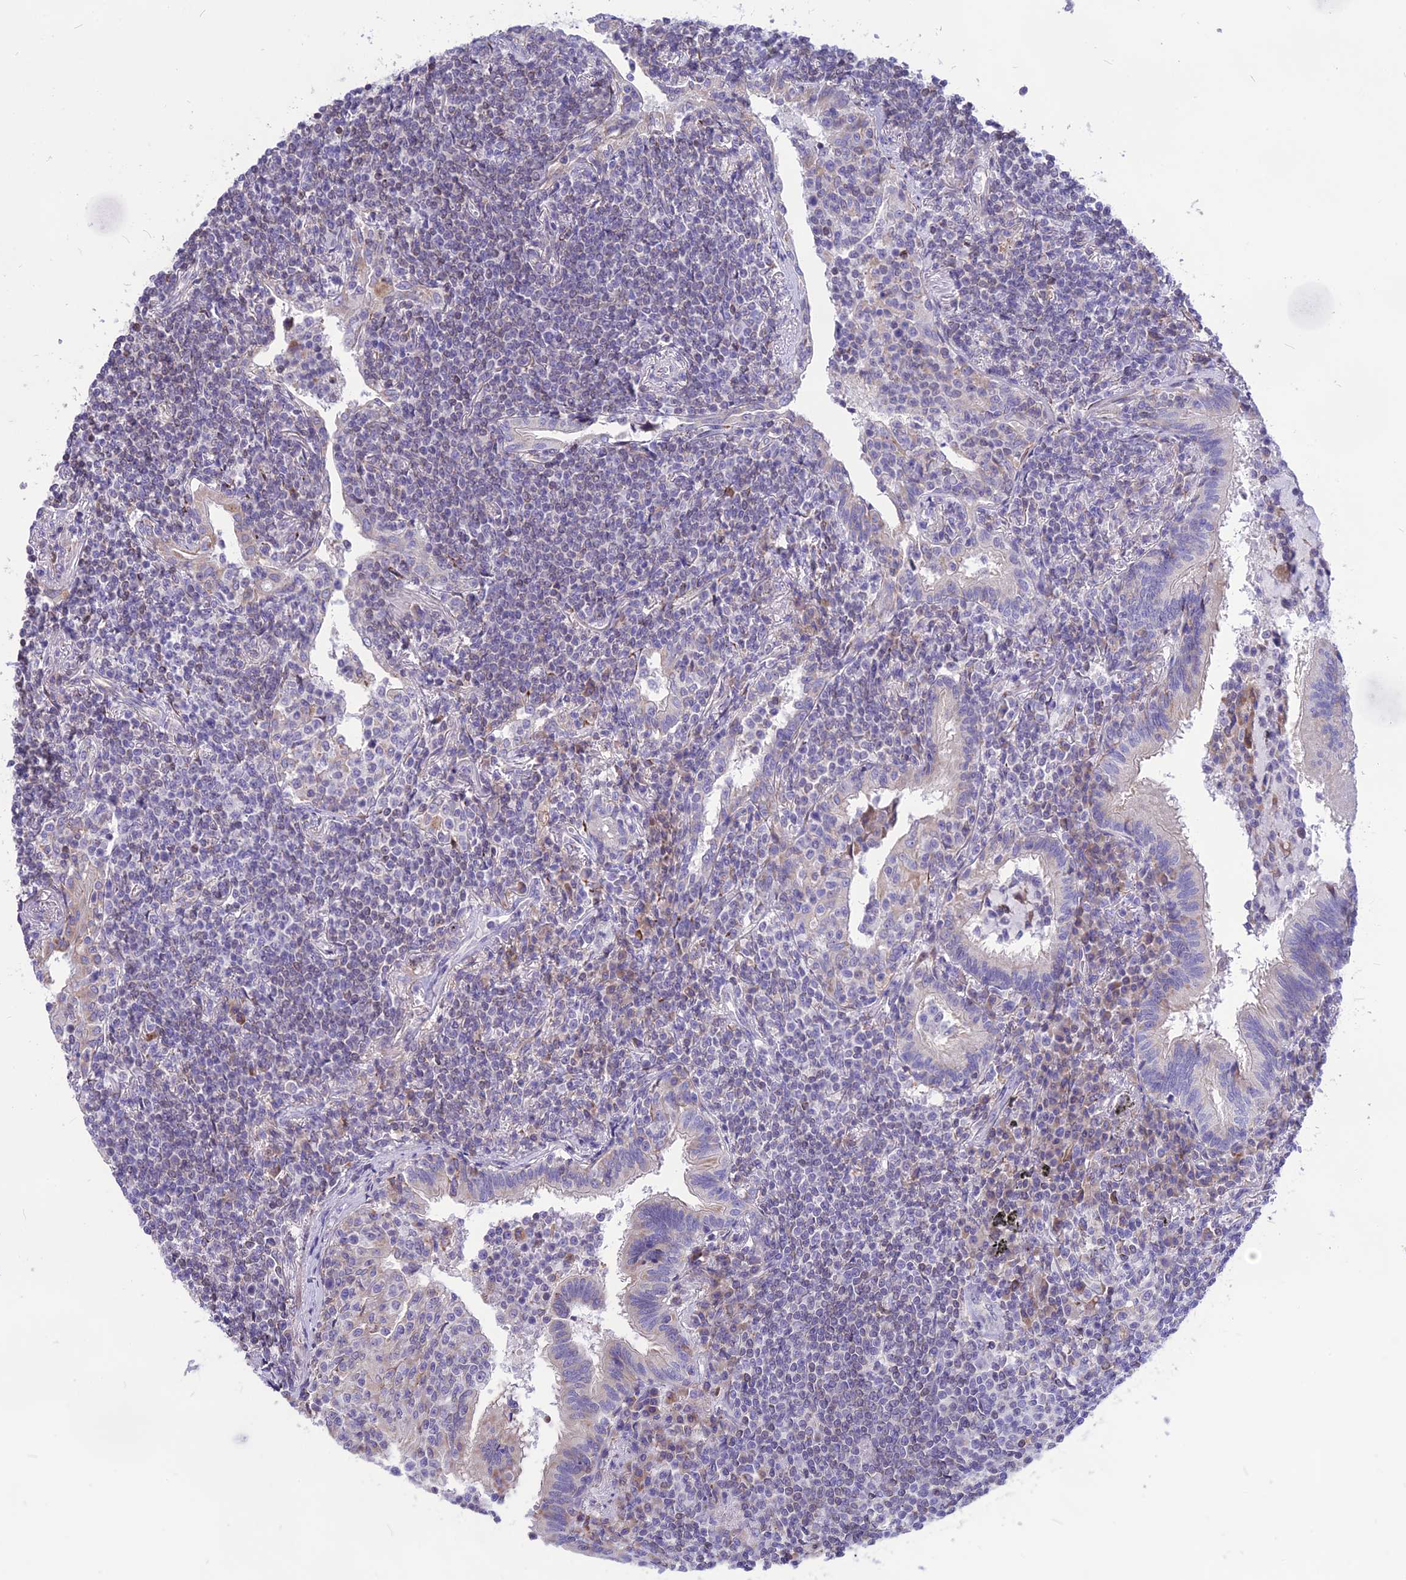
{"staining": {"intensity": "negative", "quantity": "none", "location": "none"}, "tissue": "lymphoma", "cell_type": "Tumor cells", "image_type": "cancer", "snomed": [{"axis": "morphology", "description": "Malignant lymphoma, non-Hodgkin's type, Low grade"}, {"axis": "topography", "description": "Lung"}], "caption": "Immunohistochemical staining of lymphoma demonstrates no significant staining in tumor cells.", "gene": "DOC2B", "patient": {"sex": "female", "age": 71}}